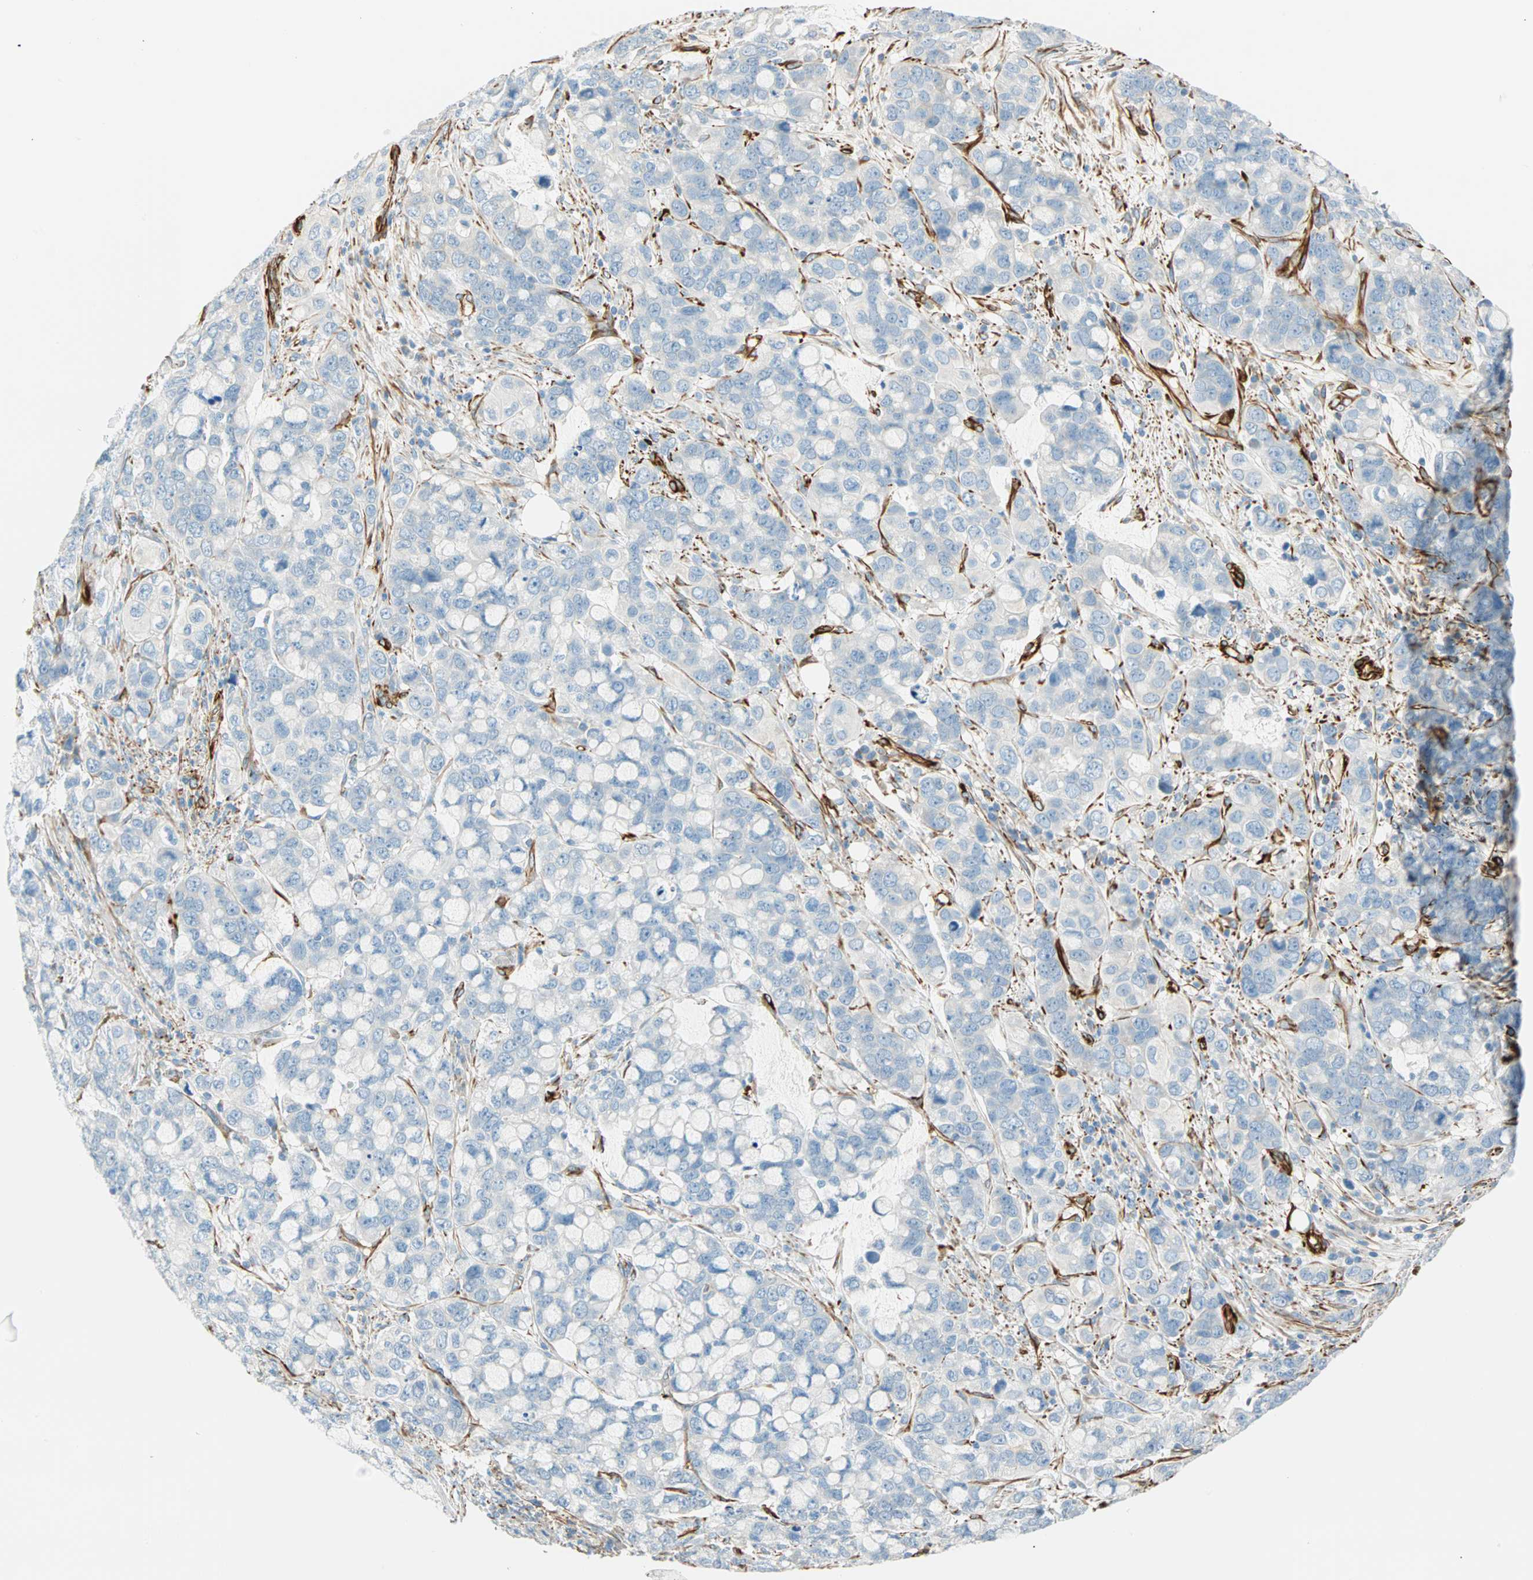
{"staining": {"intensity": "negative", "quantity": "none", "location": "none"}, "tissue": "stomach cancer", "cell_type": "Tumor cells", "image_type": "cancer", "snomed": [{"axis": "morphology", "description": "Adenocarcinoma, NOS"}, {"axis": "topography", "description": "Stomach, lower"}], "caption": "Human stomach cancer (adenocarcinoma) stained for a protein using immunohistochemistry demonstrates no expression in tumor cells.", "gene": "NES", "patient": {"sex": "male", "age": 84}}